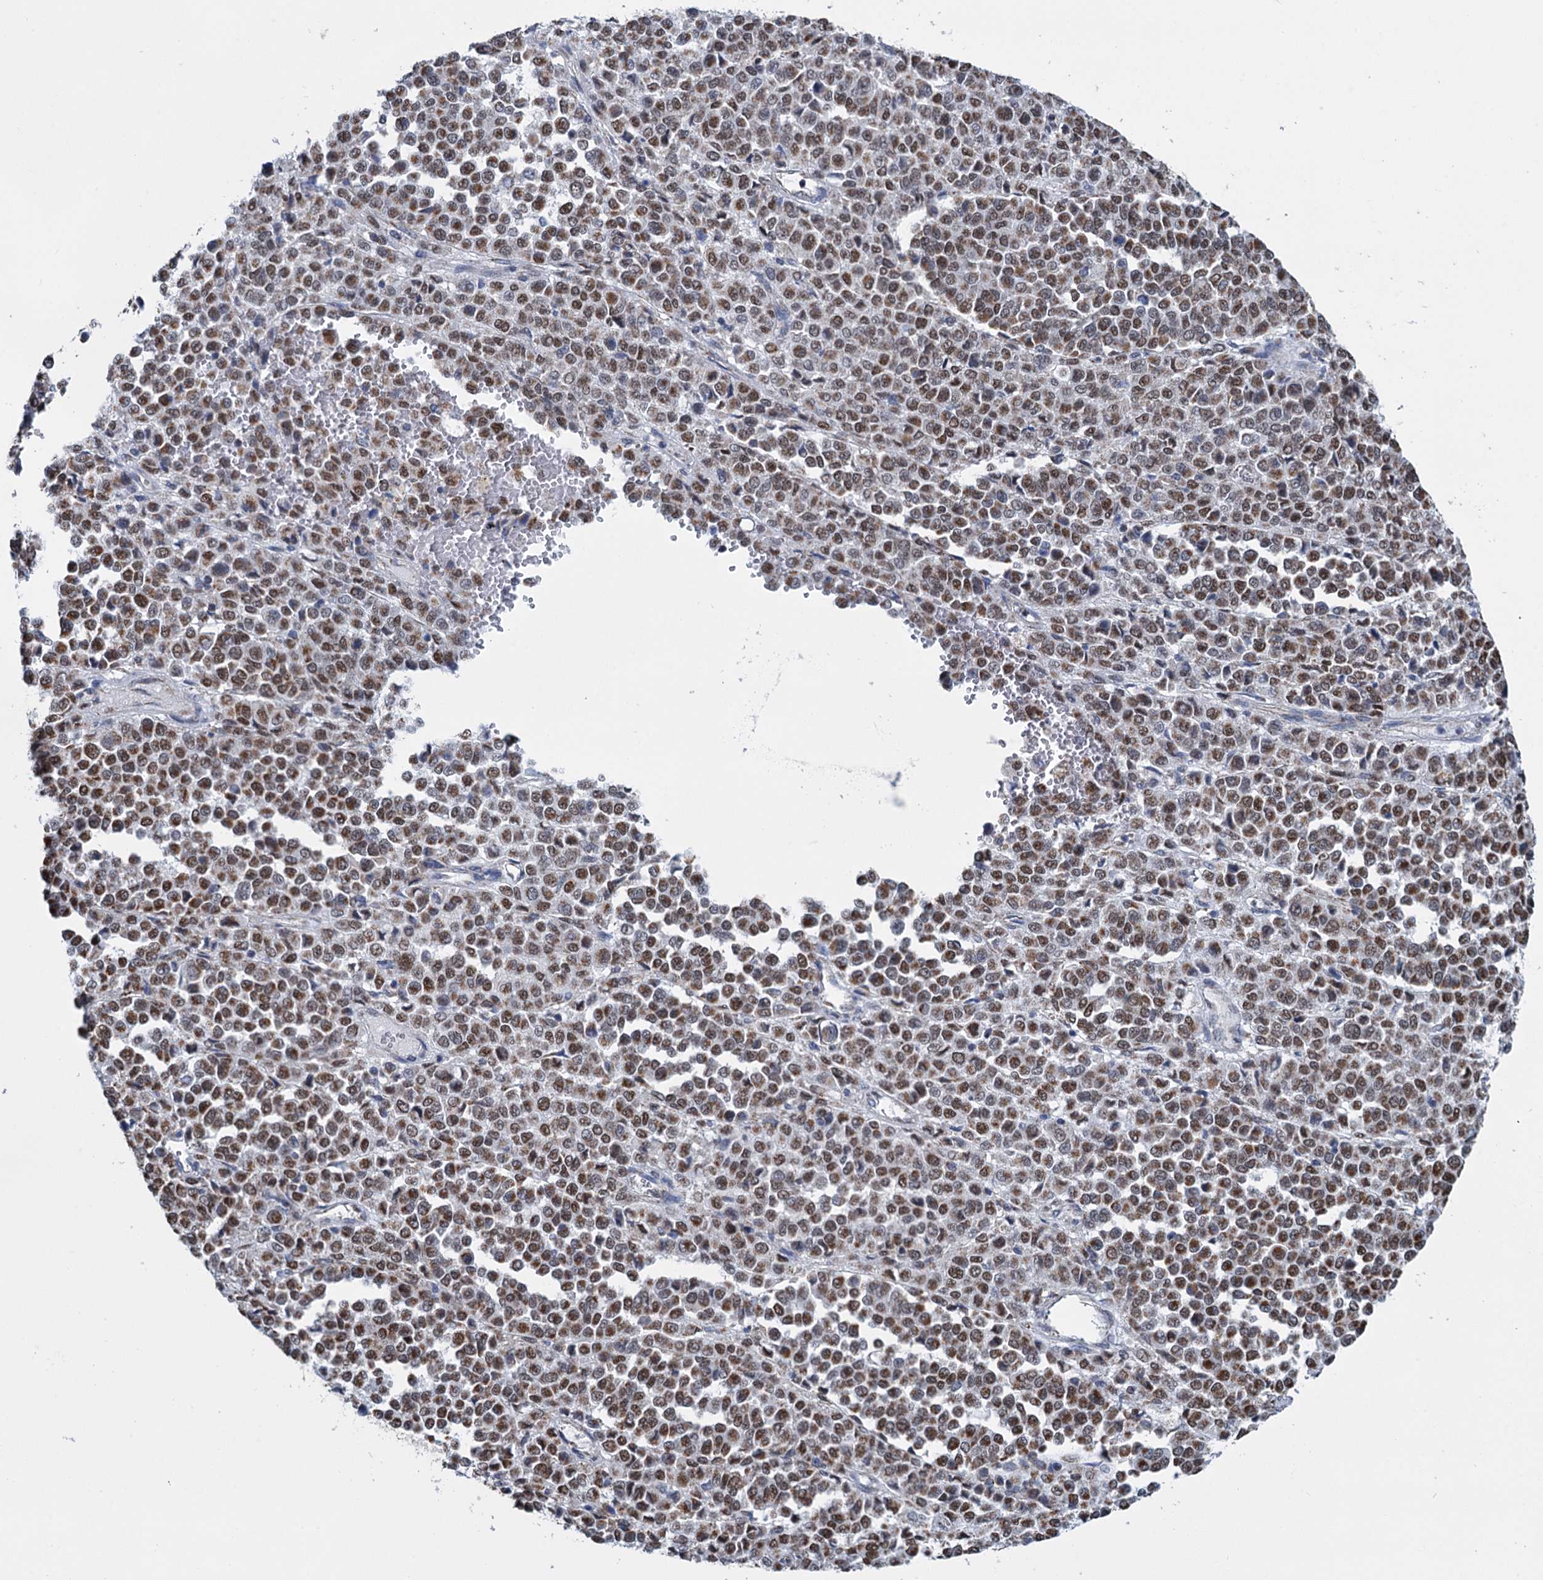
{"staining": {"intensity": "moderate", "quantity": ">75%", "location": "cytoplasmic/membranous,nuclear"}, "tissue": "melanoma", "cell_type": "Tumor cells", "image_type": "cancer", "snomed": [{"axis": "morphology", "description": "Malignant melanoma, Metastatic site"}, {"axis": "topography", "description": "Pancreas"}], "caption": "IHC photomicrograph of malignant melanoma (metastatic site) stained for a protein (brown), which displays medium levels of moderate cytoplasmic/membranous and nuclear positivity in approximately >75% of tumor cells.", "gene": "MORN3", "patient": {"sex": "female", "age": 30}}